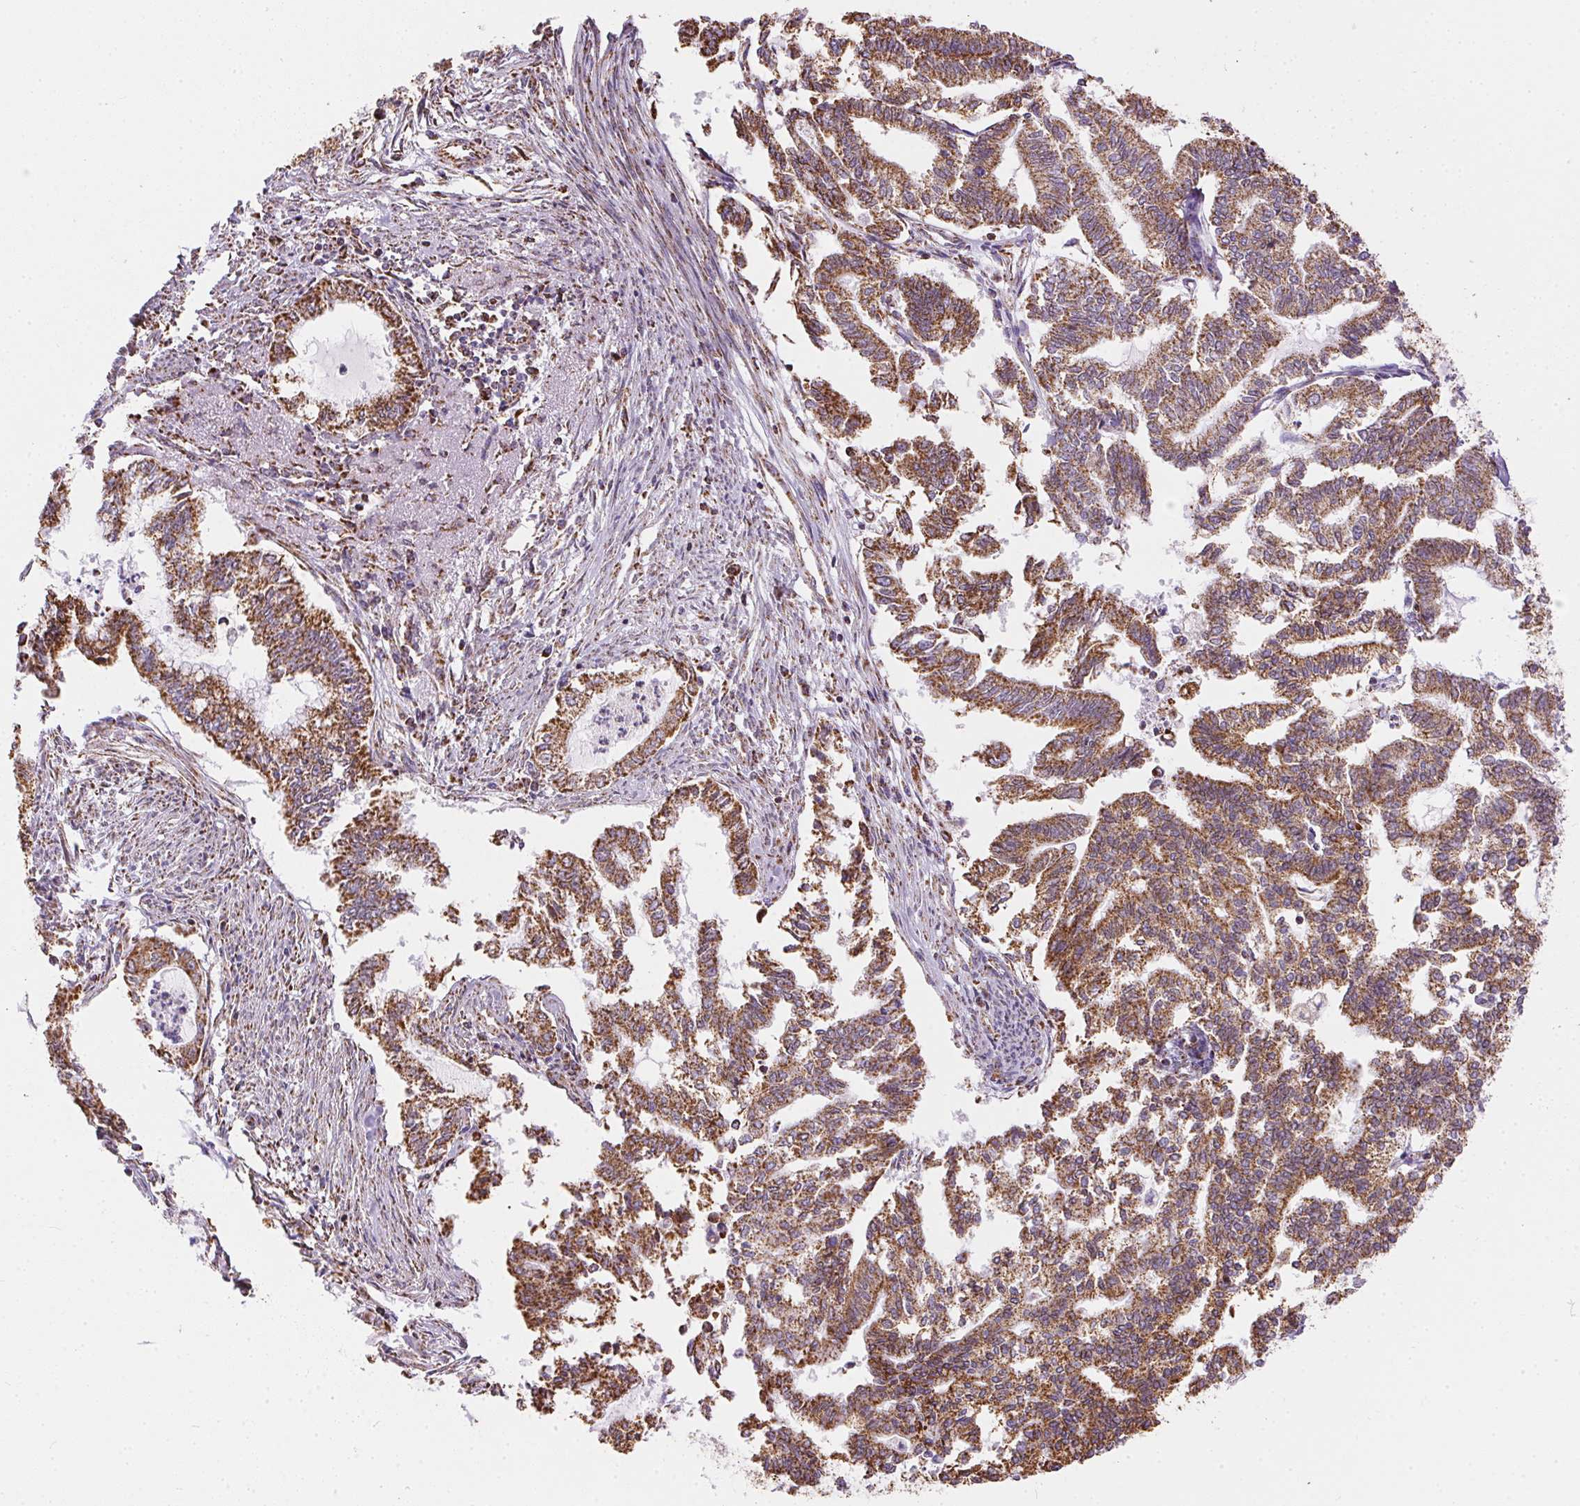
{"staining": {"intensity": "strong", "quantity": ">75%", "location": "cytoplasmic/membranous"}, "tissue": "endometrial cancer", "cell_type": "Tumor cells", "image_type": "cancer", "snomed": [{"axis": "morphology", "description": "Adenocarcinoma, NOS"}, {"axis": "topography", "description": "Endometrium"}], "caption": "High-power microscopy captured an immunohistochemistry image of endometrial cancer (adenocarcinoma), revealing strong cytoplasmic/membranous expression in about >75% of tumor cells.", "gene": "MAPK11", "patient": {"sex": "female", "age": 79}}